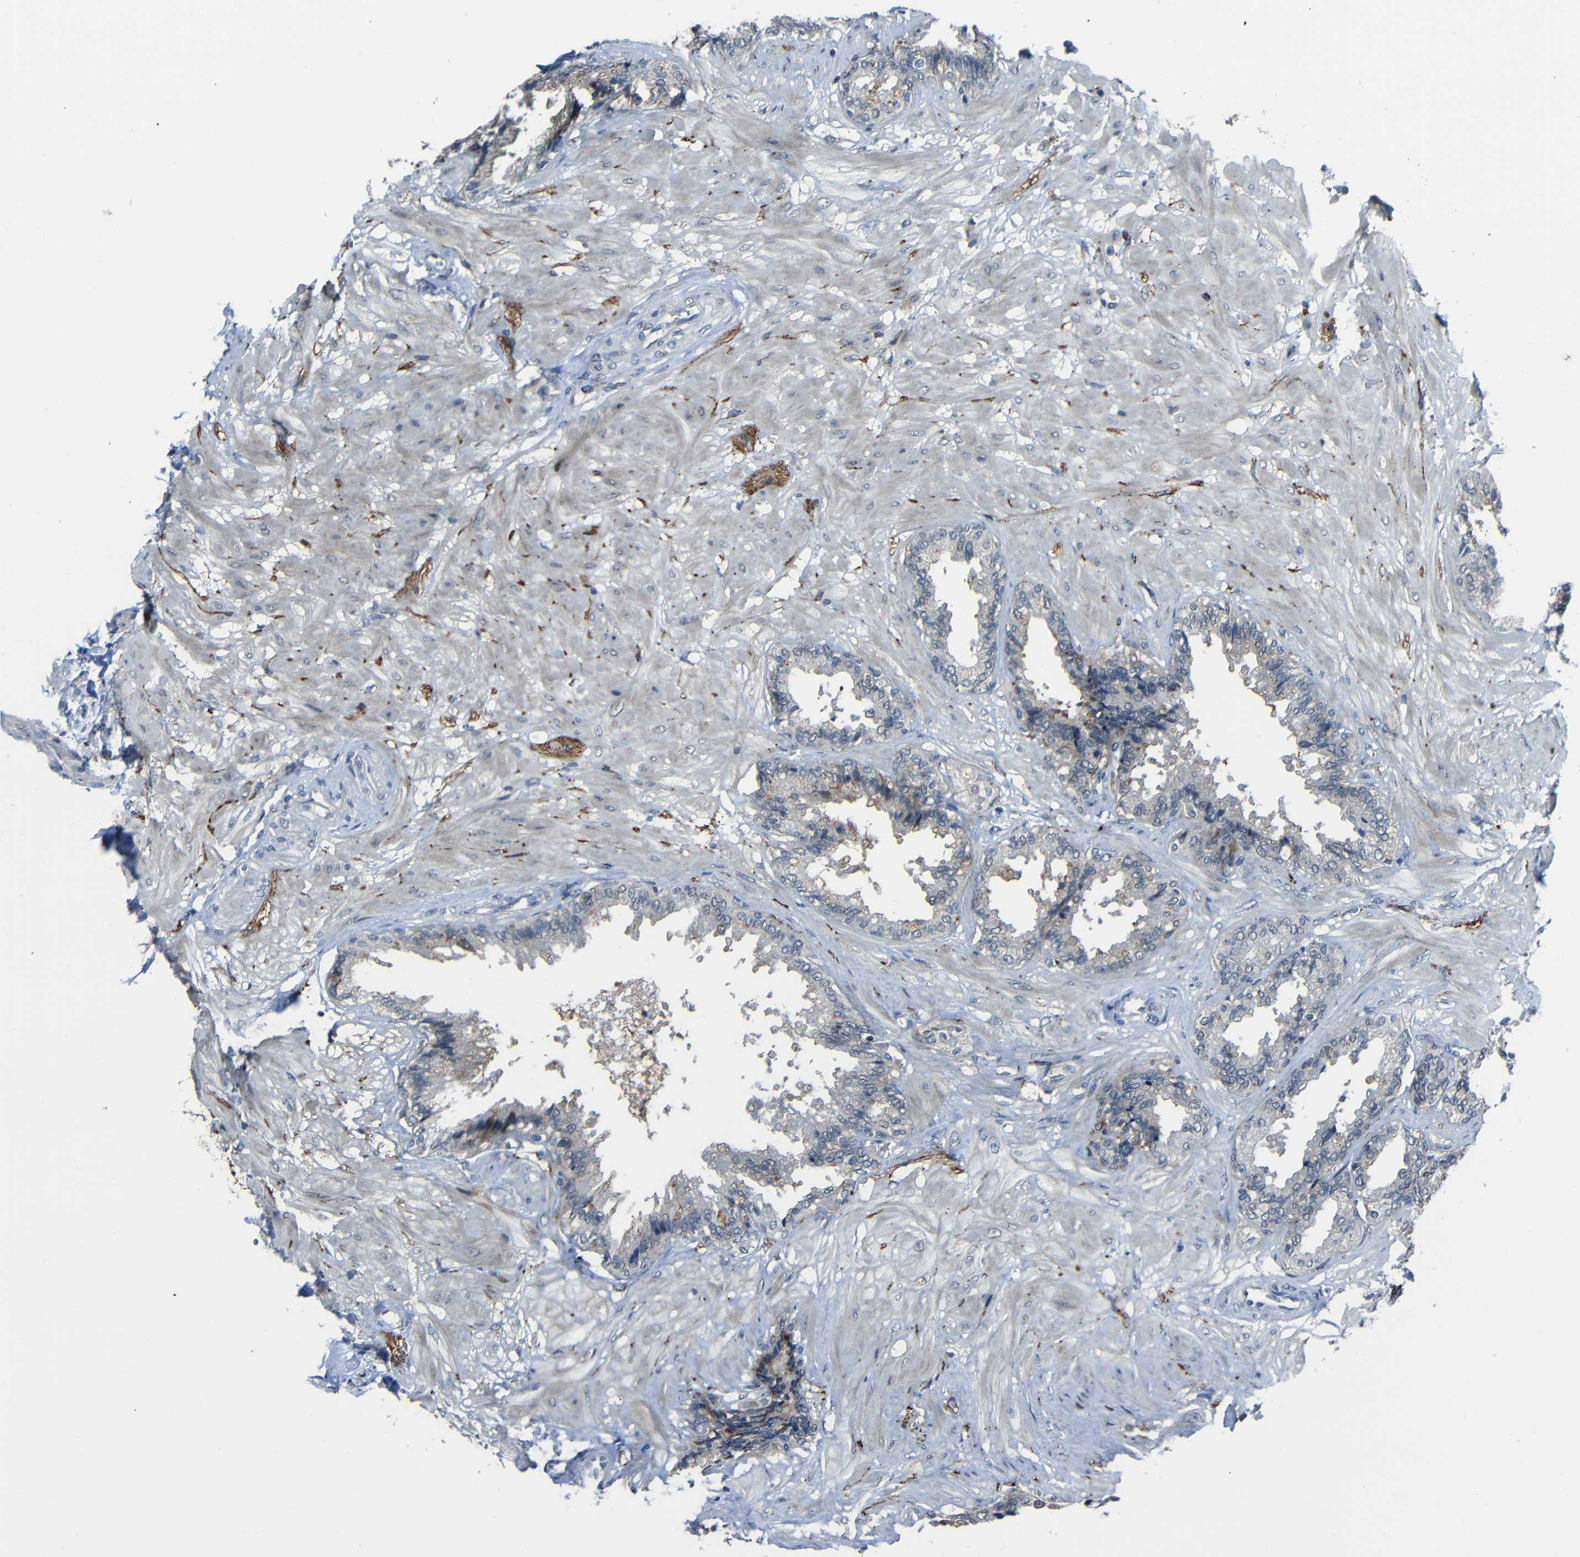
{"staining": {"intensity": "moderate", "quantity": "<25%", "location": "cytoplasmic/membranous"}, "tissue": "seminal vesicle", "cell_type": "Glandular cells", "image_type": "normal", "snomed": [{"axis": "morphology", "description": "Normal tissue, NOS"}, {"axis": "topography", "description": "Seminal veicle"}], "caption": "Benign seminal vesicle shows moderate cytoplasmic/membranous staining in about <25% of glandular cells, visualized by immunohistochemistry.", "gene": "DNAJC5", "patient": {"sex": "male", "age": 46}}